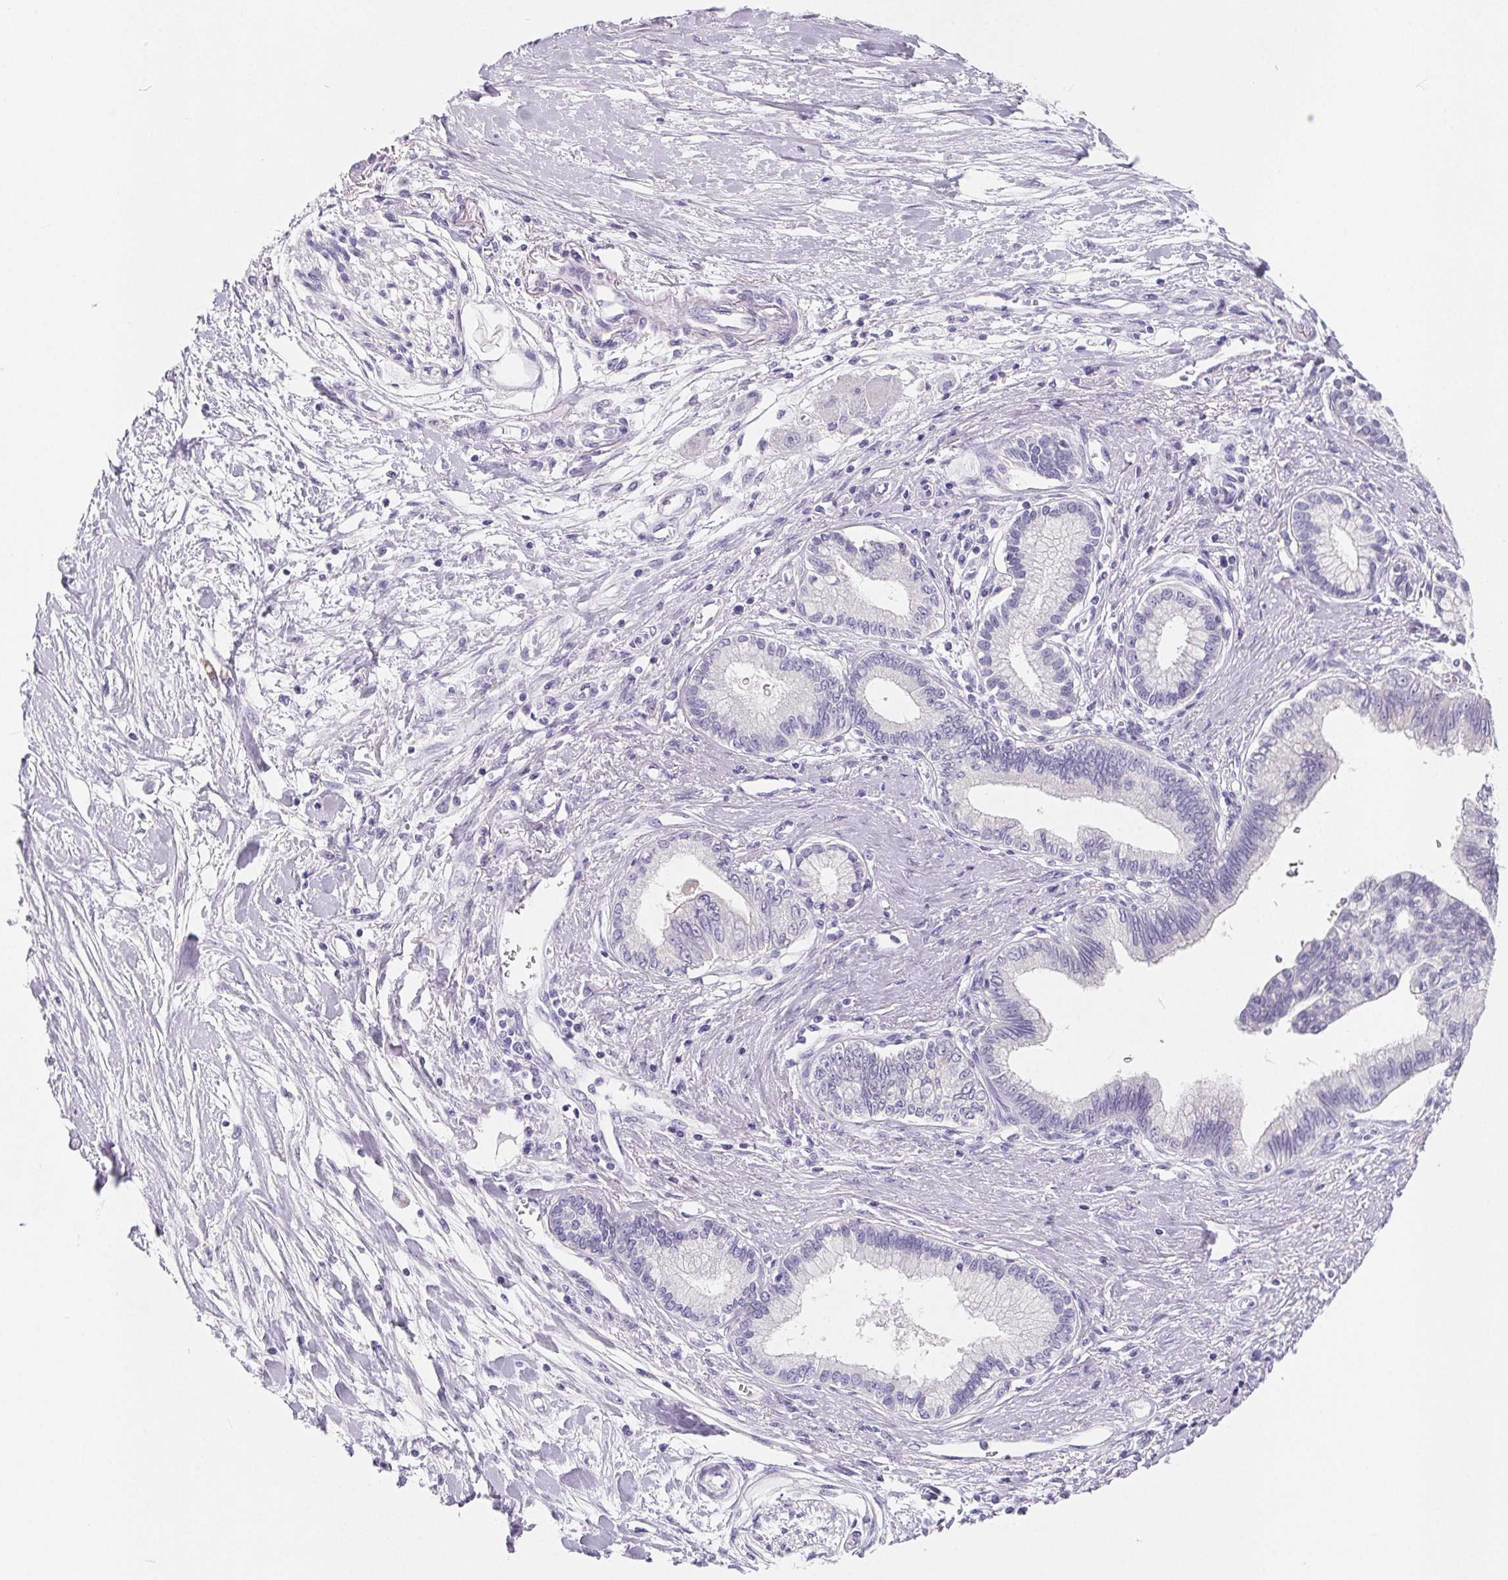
{"staining": {"intensity": "negative", "quantity": "none", "location": "none"}, "tissue": "pancreatic cancer", "cell_type": "Tumor cells", "image_type": "cancer", "snomed": [{"axis": "morphology", "description": "Adenocarcinoma, NOS"}, {"axis": "topography", "description": "Pancreas"}], "caption": "IHC of human adenocarcinoma (pancreatic) exhibits no expression in tumor cells.", "gene": "FDX1", "patient": {"sex": "female", "age": 77}}